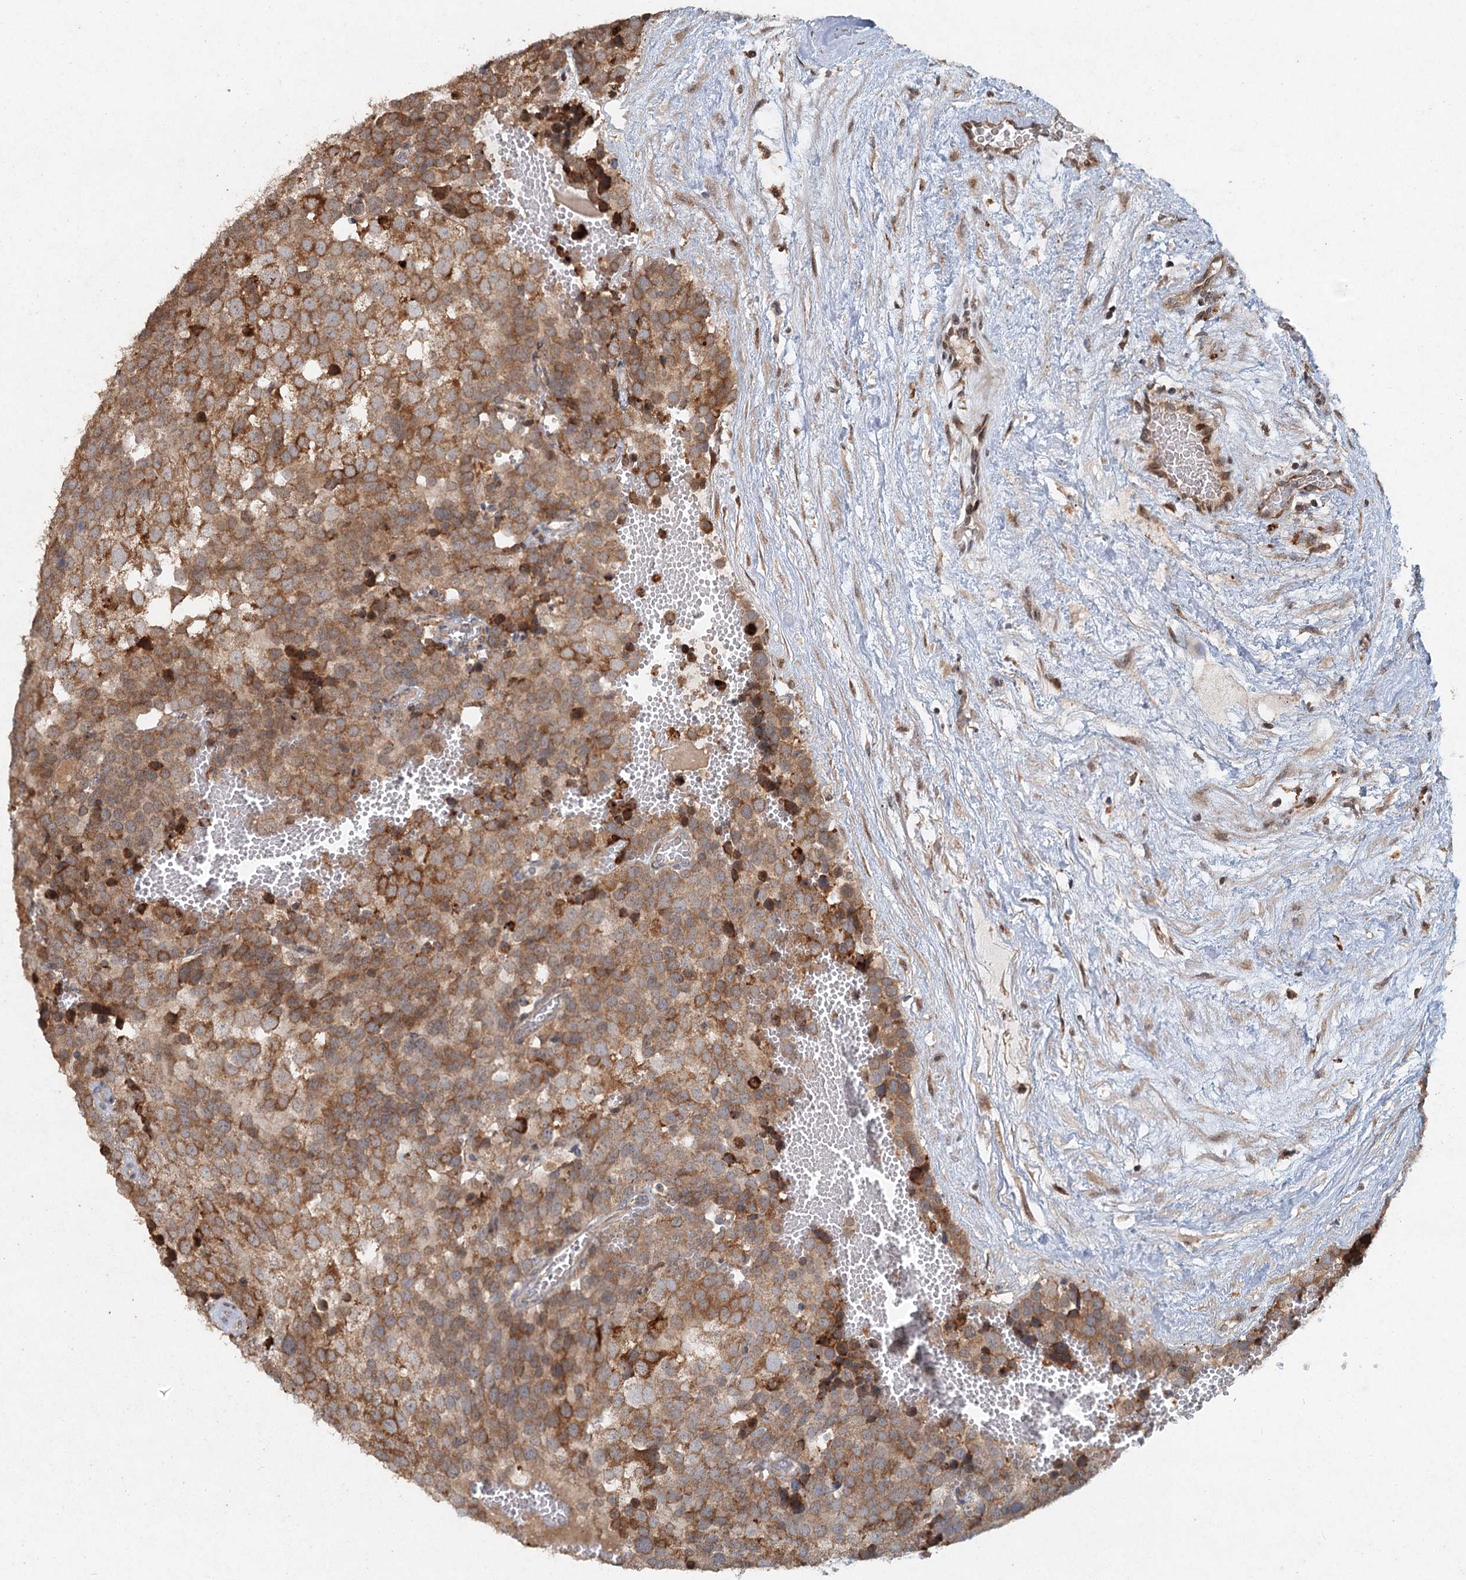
{"staining": {"intensity": "moderate", "quantity": "25%-75%", "location": "cytoplasmic/membranous"}, "tissue": "testis cancer", "cell_type": "Tumor cells", "image_type": "cancer", "snomed": [{"axis": "morphology", "description": "Seminoma, NOS"}, {"axis": "topography", "description": "Testis"}], "caption": "Immunohistochemical staining of human testis seminoma exhibits medium levels of moderate cytoplasmic/membranous protein staining in about 25%-75% of tumor cells. Nuclei are stained in blue.", "gene": "SRPX2", "patient": {"sex": "male", "age": 71}}